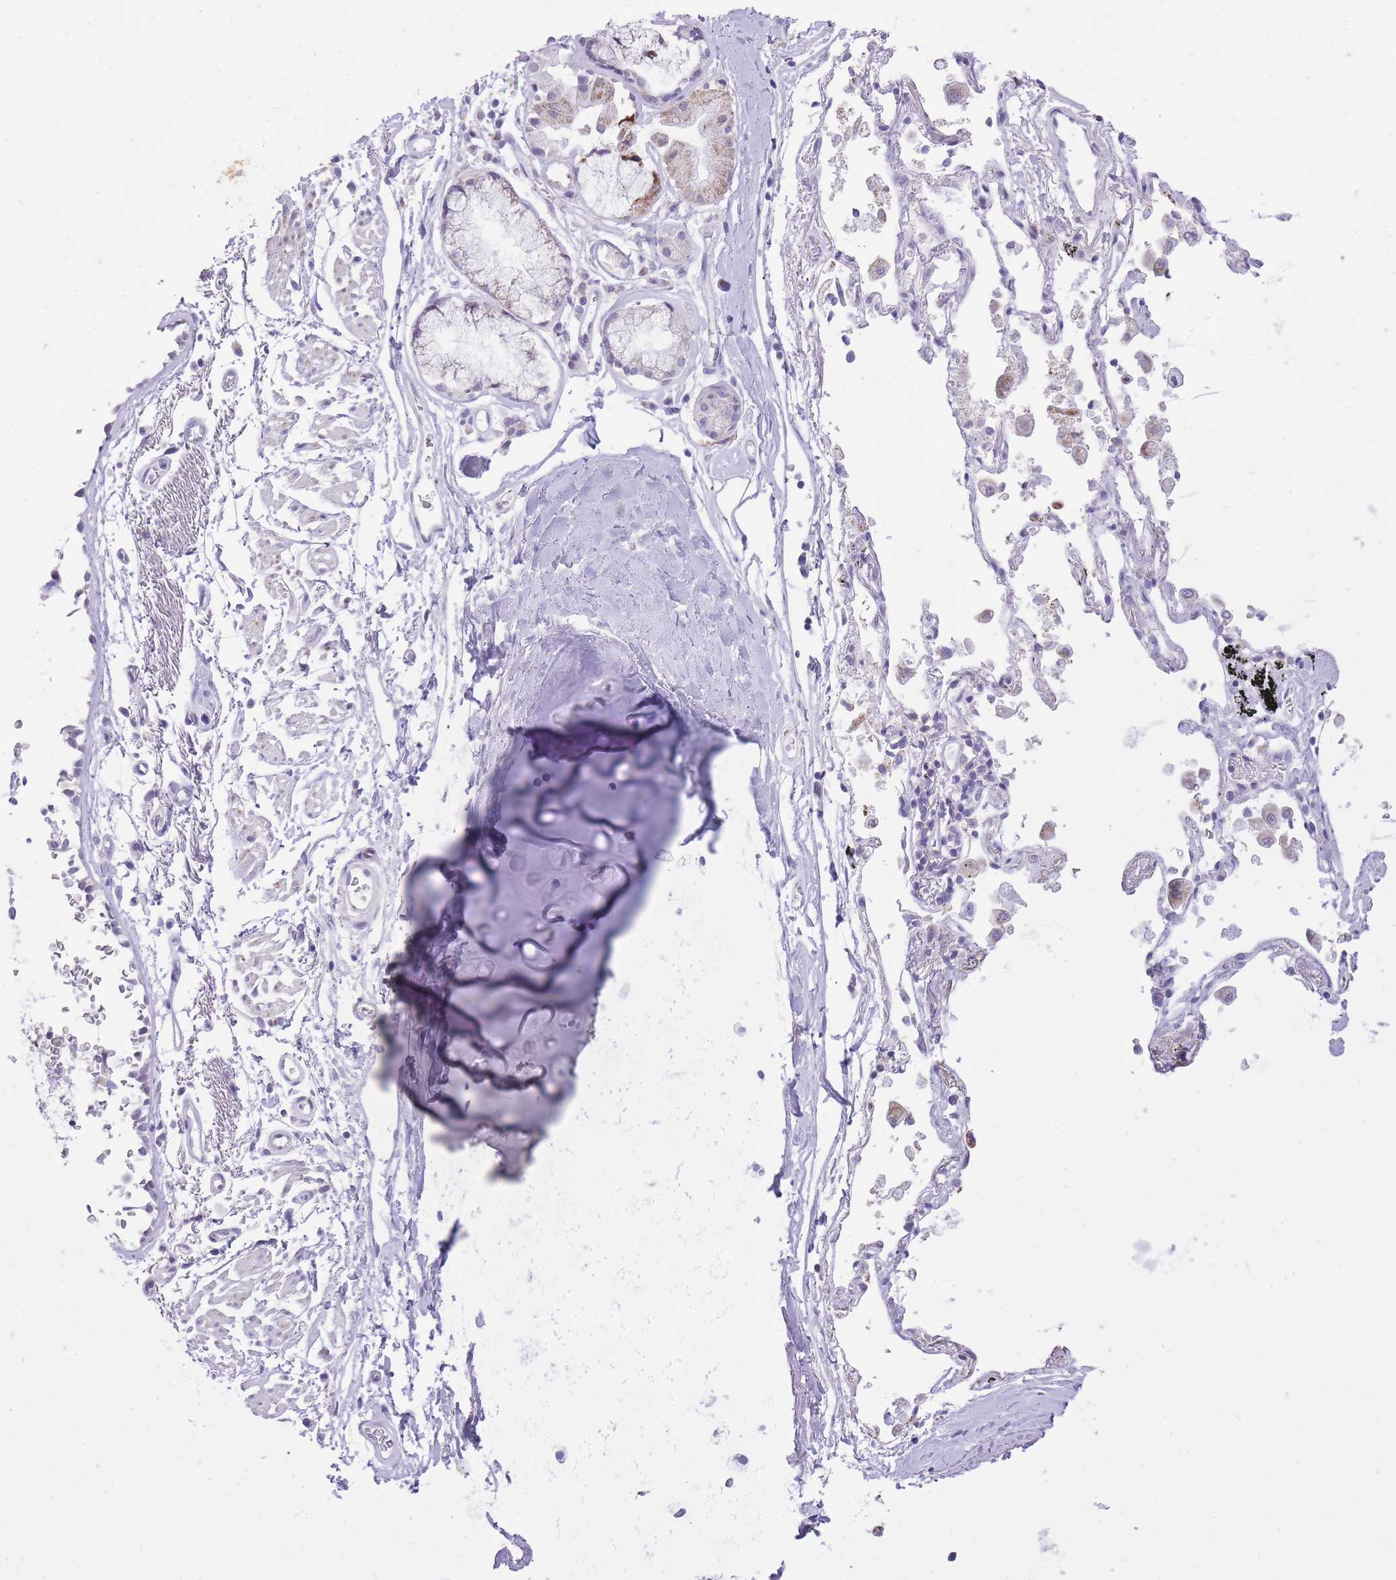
{"staining": {"intensity": "negative", "quantity": "none", "location": "none"}, "tissue": "soft tissue", "cell_type": "Chondrocytes", "image_type": "normal", "snomed": [{"axis": "morphology", "description": "Normal tissue, NOS"}, {"axis": "topography", "description": "Cartilage tissue"}], "caption": "Chondrocytes show no significant protein expression in benign soft tissue.", "gene": "DENND2D", "patient": {"sex": "male", "age": 73}}